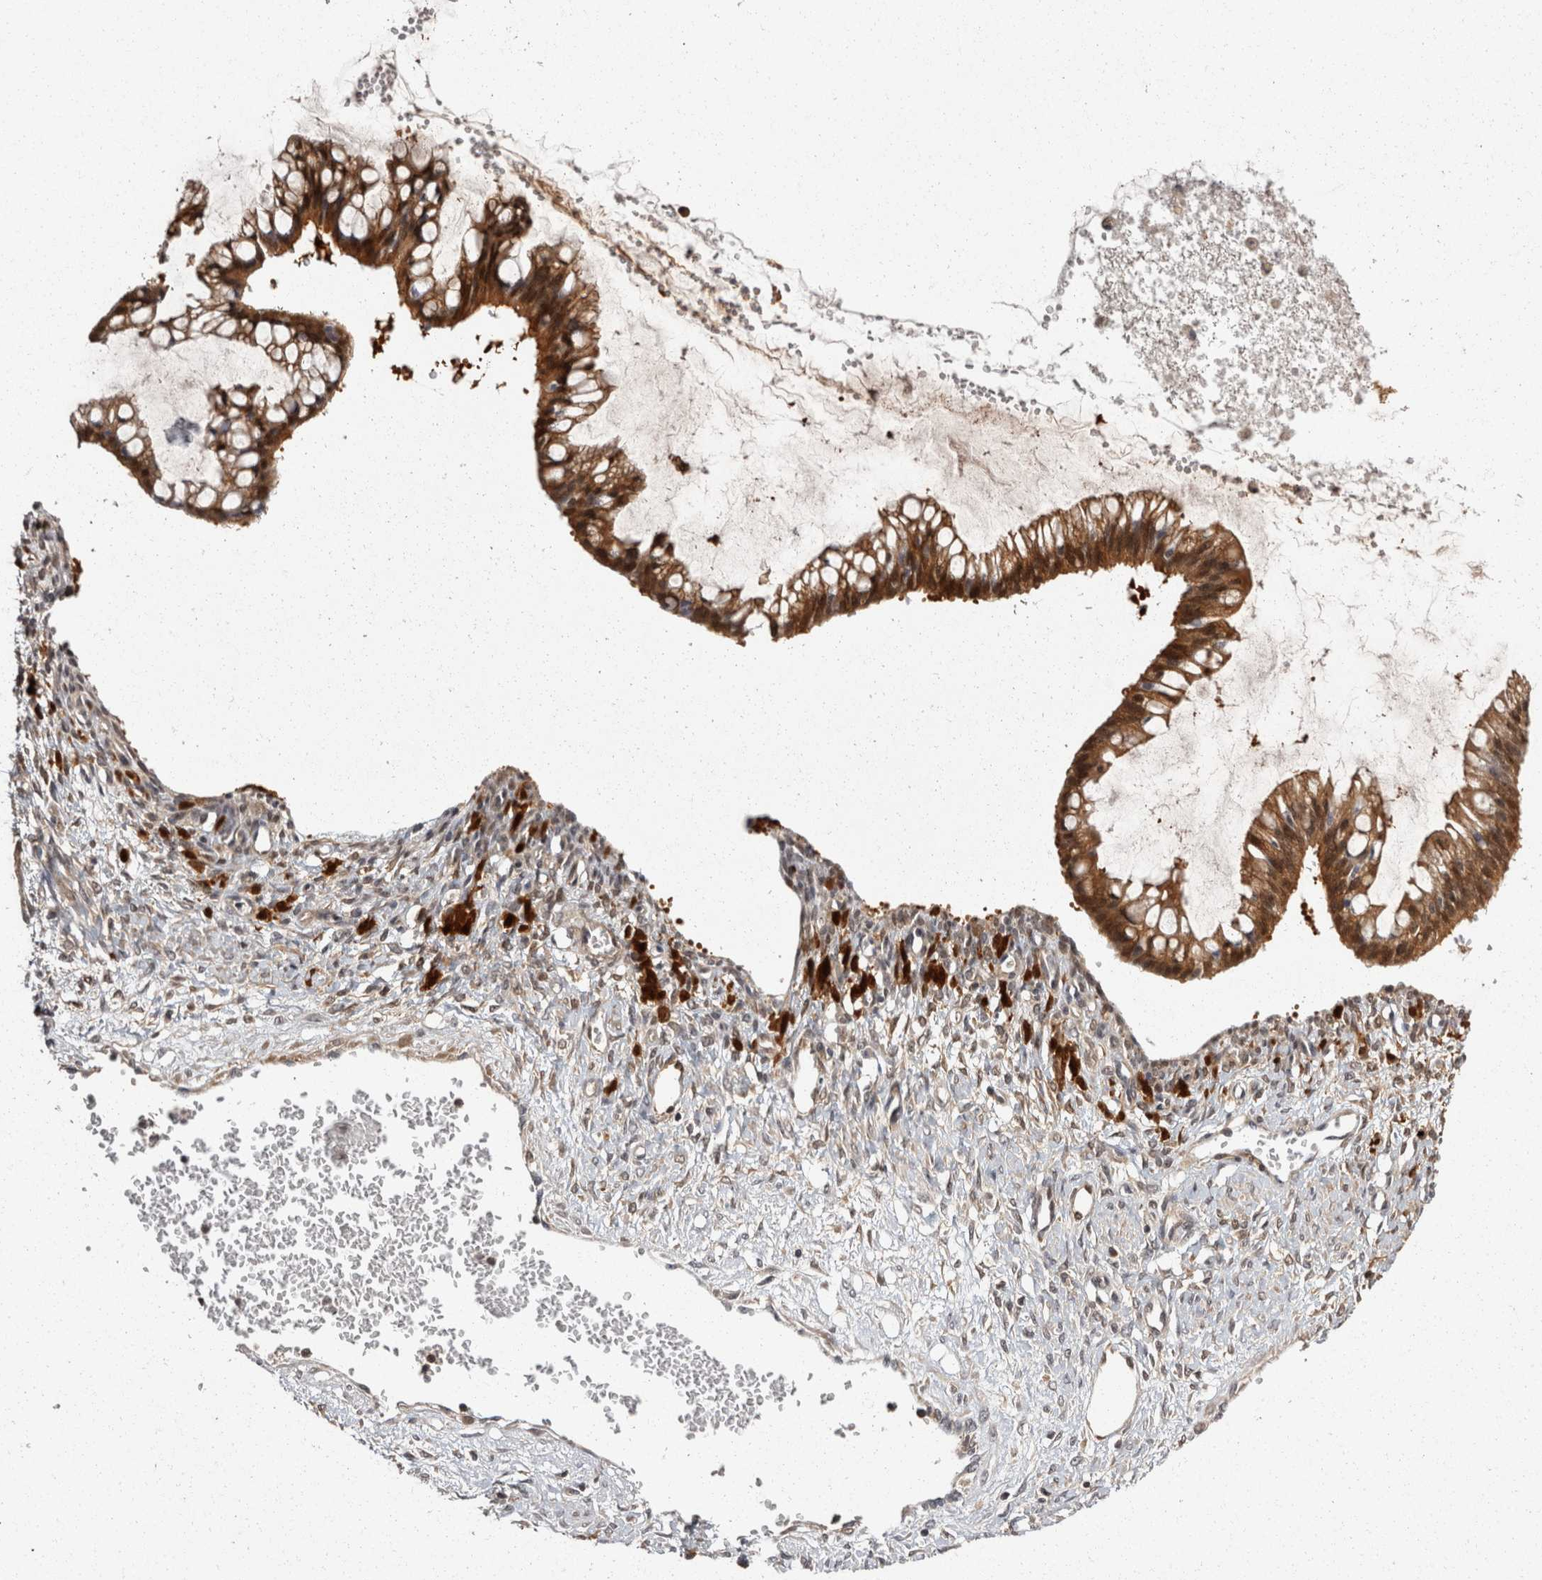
{"staining": {"intensity": "moderate", "quantity": ">75%", "location": "cytoplasmic/membranous,nuclear"}, "tissue": "ovarian cancer", "cell_type": "Tumor cells", "image_type": "cancer", "snomed": [{"axis": "morphology", "description": "Cystadenocarcinoma, mucinous, NOS"}, {"axis": "topography", "description": "Ovary"}], "caption": "Tumor cells display medium levels of moderate cytoplasmic/membranous and nuclear expression in about >75% of cells in human mucinous cystadenocarcinoma (ovarian). Ihc stains the protein in brown and the nuclei are stained blue.", "gene": "ACAT2", "patient": {"sex": "female", "age": 73}}